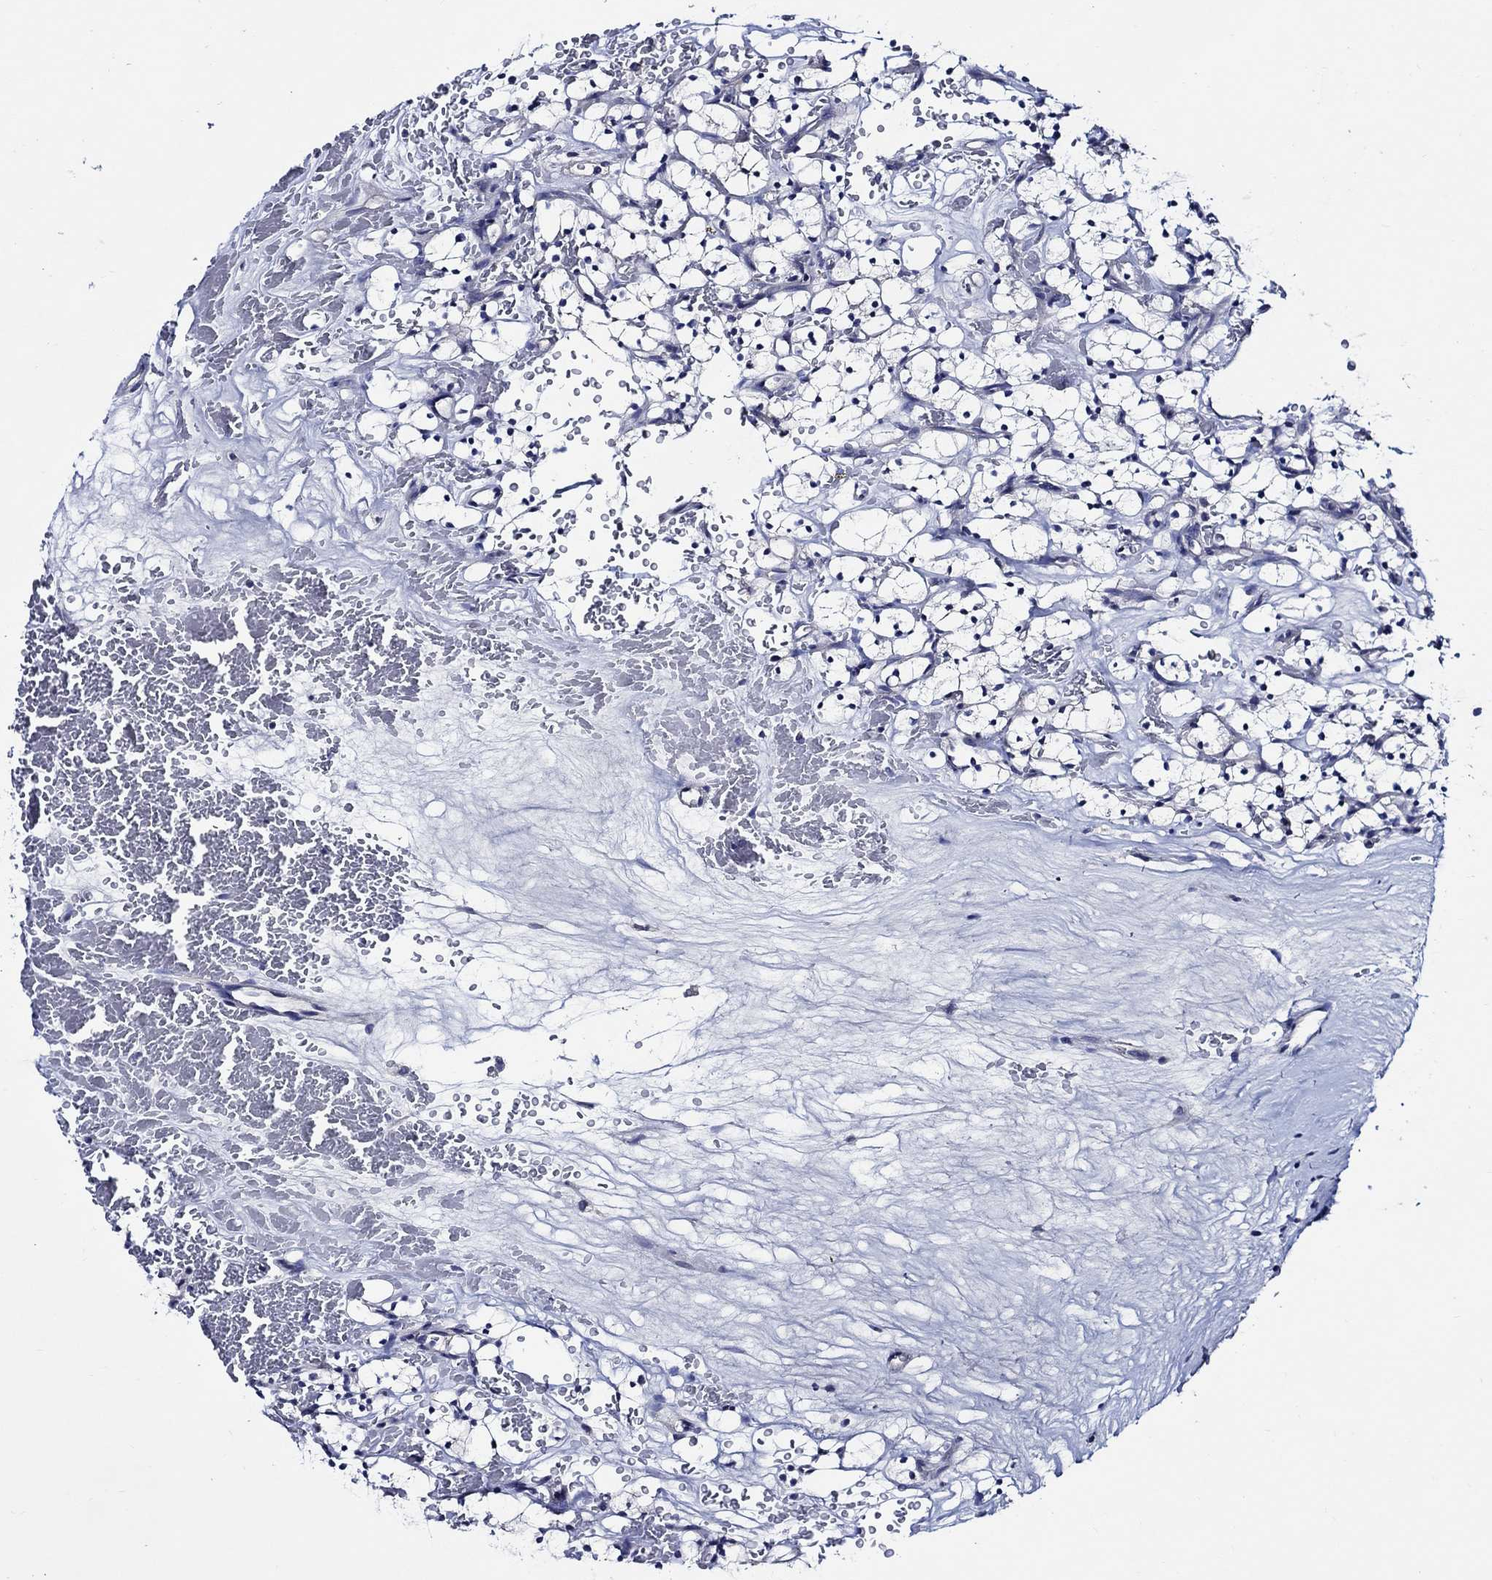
{"staining": {"intensity": "negative", "quantity": "none", "location": "none"}, "tissue": "renal cancer", "cell_type": "Tumor cells", "image_type": "cancer", "snomed": [{"axis": "morphology", "description": "Adenocarcinoma, NOS"}, {"axis": "topography", "description": "Kidney"}], "caption": "Renal adenocarcinoma stained for a protein using immunohistochemistry (IHC) demonstrates no expression tumor cells.", "gene": "SKOR1", "patient": {"sex": "female", "age": 64}}